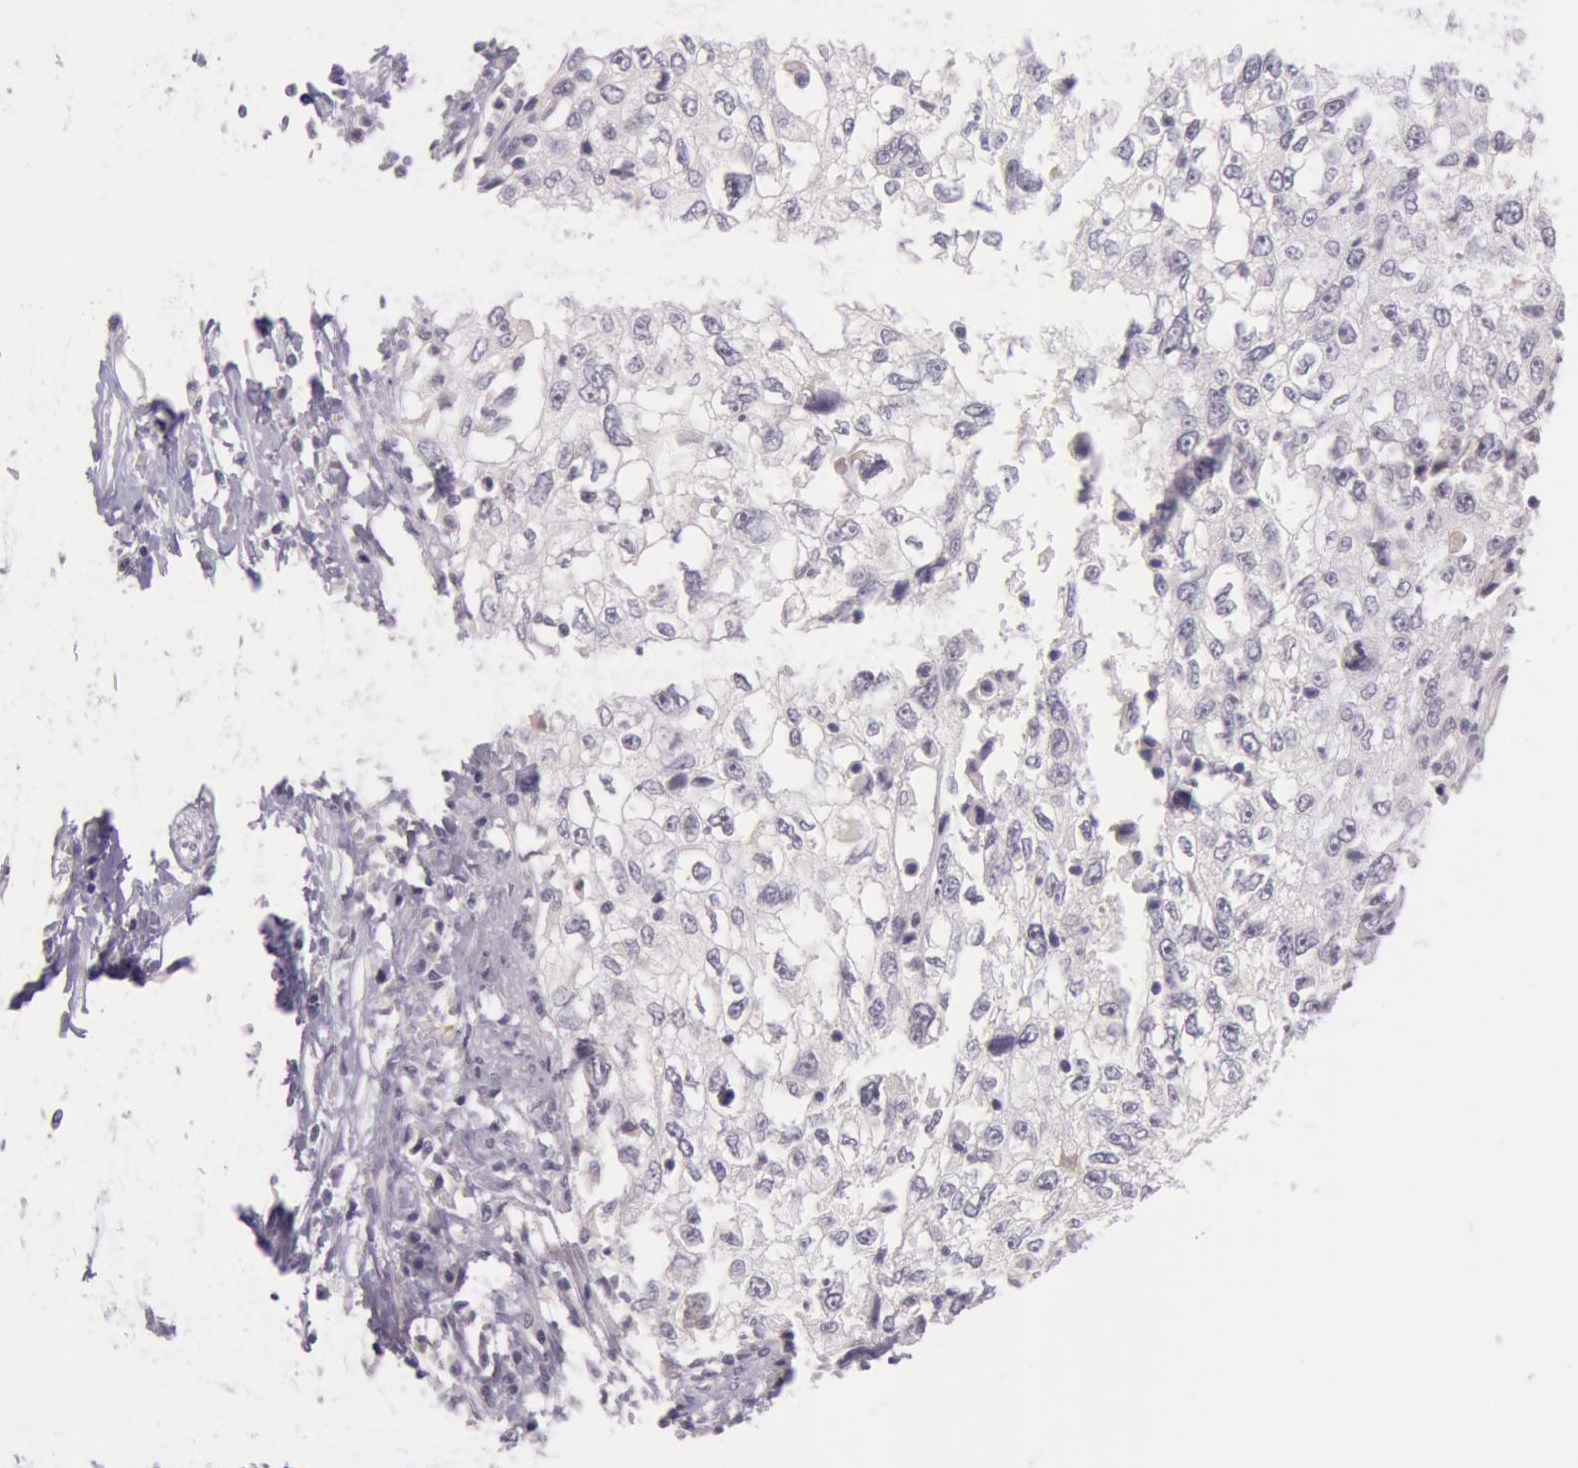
{"staining": {"intensity": "negative", "quantity": "none", "location": "none"}, "tissue": "cervical cancer", "cell_type": "Tumor cells", "image_type": "cancer", "snomed": [{"axis": "morphology", "description": "Squamous cell carcinoma, NOS"}, {"axis": "topography", "description": "Cervix"}], "caption": "IHC micrograph of neoplastic tissue: squamous cell carcinoma (cervical) stained with DAB exhibits no significant protein staining in tumor cells.", "gene": "RBMY1F", "patient": {"sex": "female", "age": 57}}